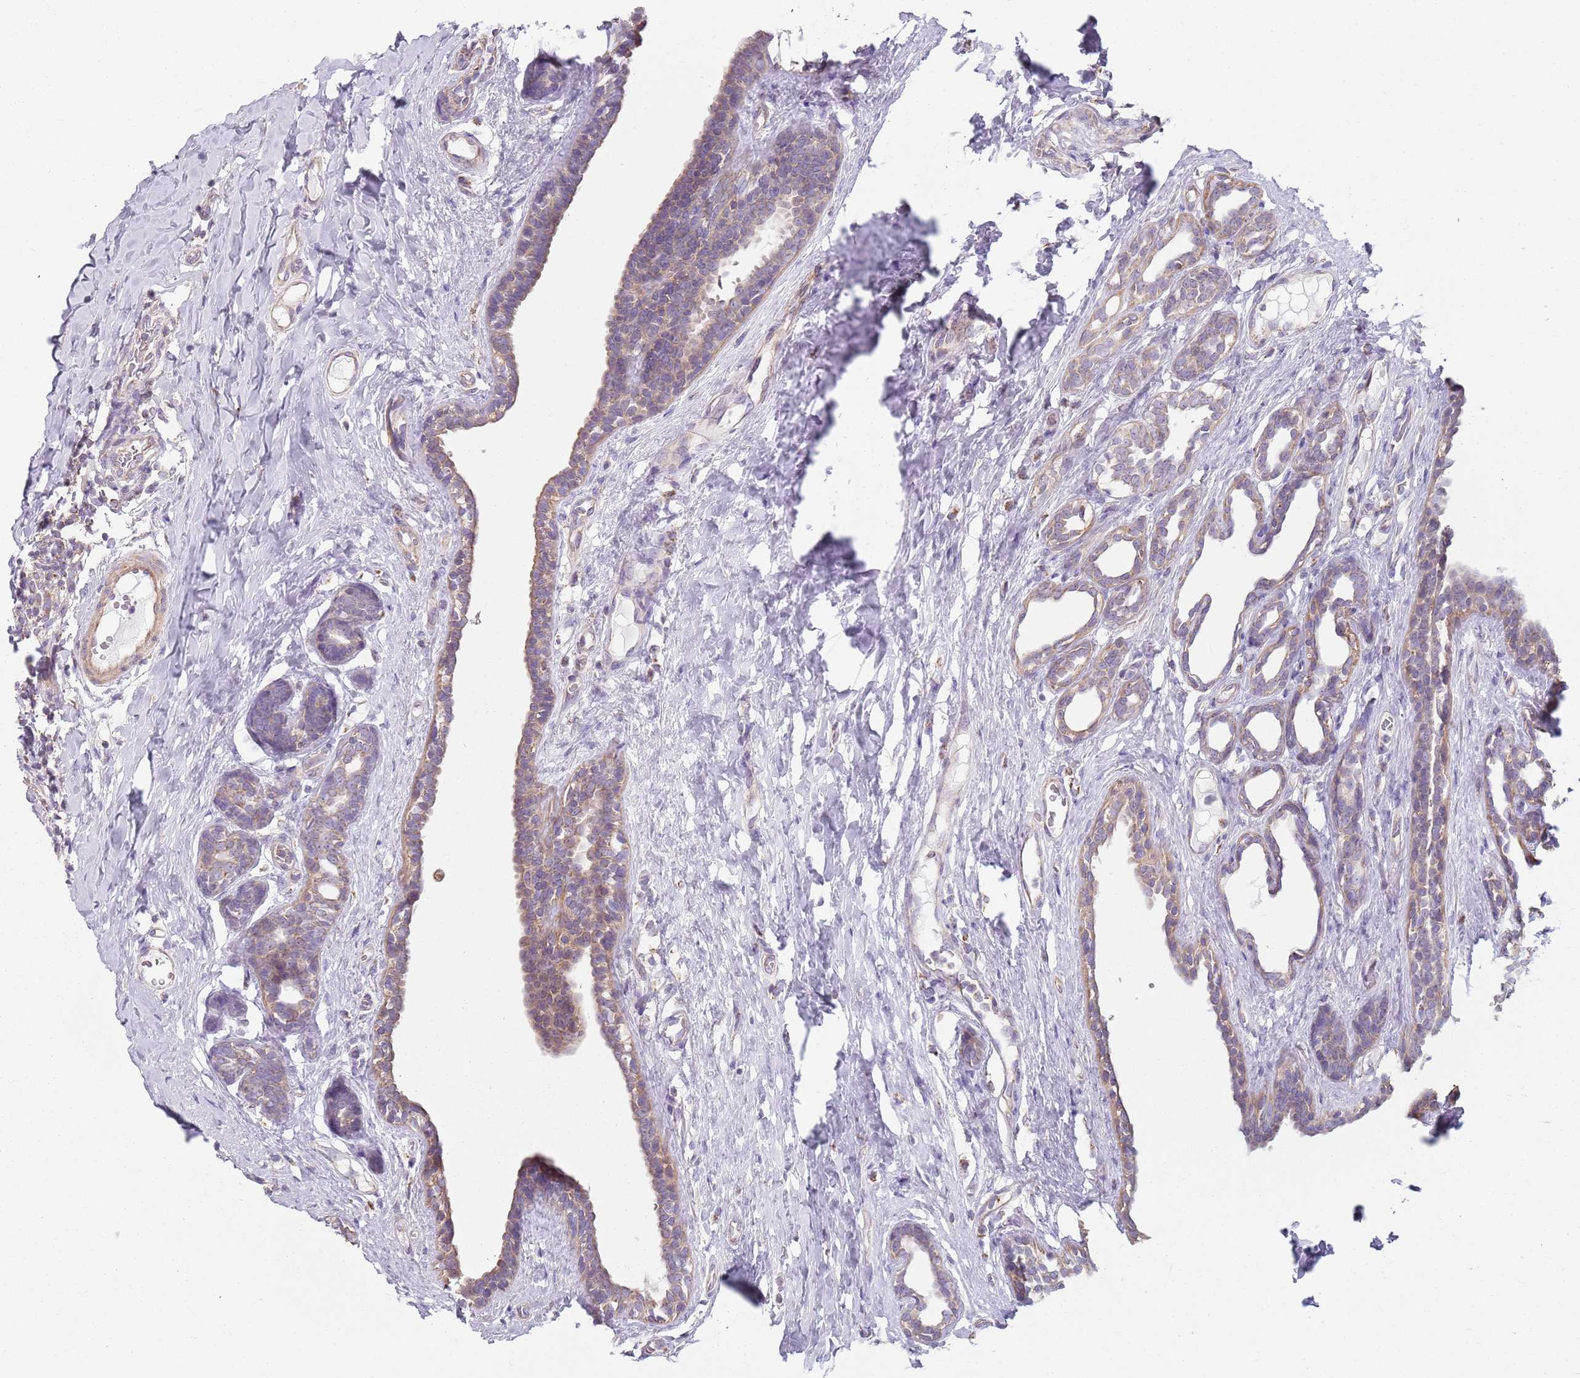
{"staining": {"intensity": "moderate", "quantity": "25%-75%", "location": "cytoplasmic/membranous"}, "tissue": "breast cancer", "cell_type": "Tumor cells", "image_type": "cancer", "snomed": [{"axis": "morphology", "description": "Duct carcinoma"}, {"axis": "topography", "description": "Breast"}], "caption": "Tumor cells show medium levels of moderate cytoplasmic/membranous expression in about 25%-75% of cells in breast cancer (invasive ductal carcinoma).", "gene": "GAS8", "patient": {"sex": "female", "age": 40}}